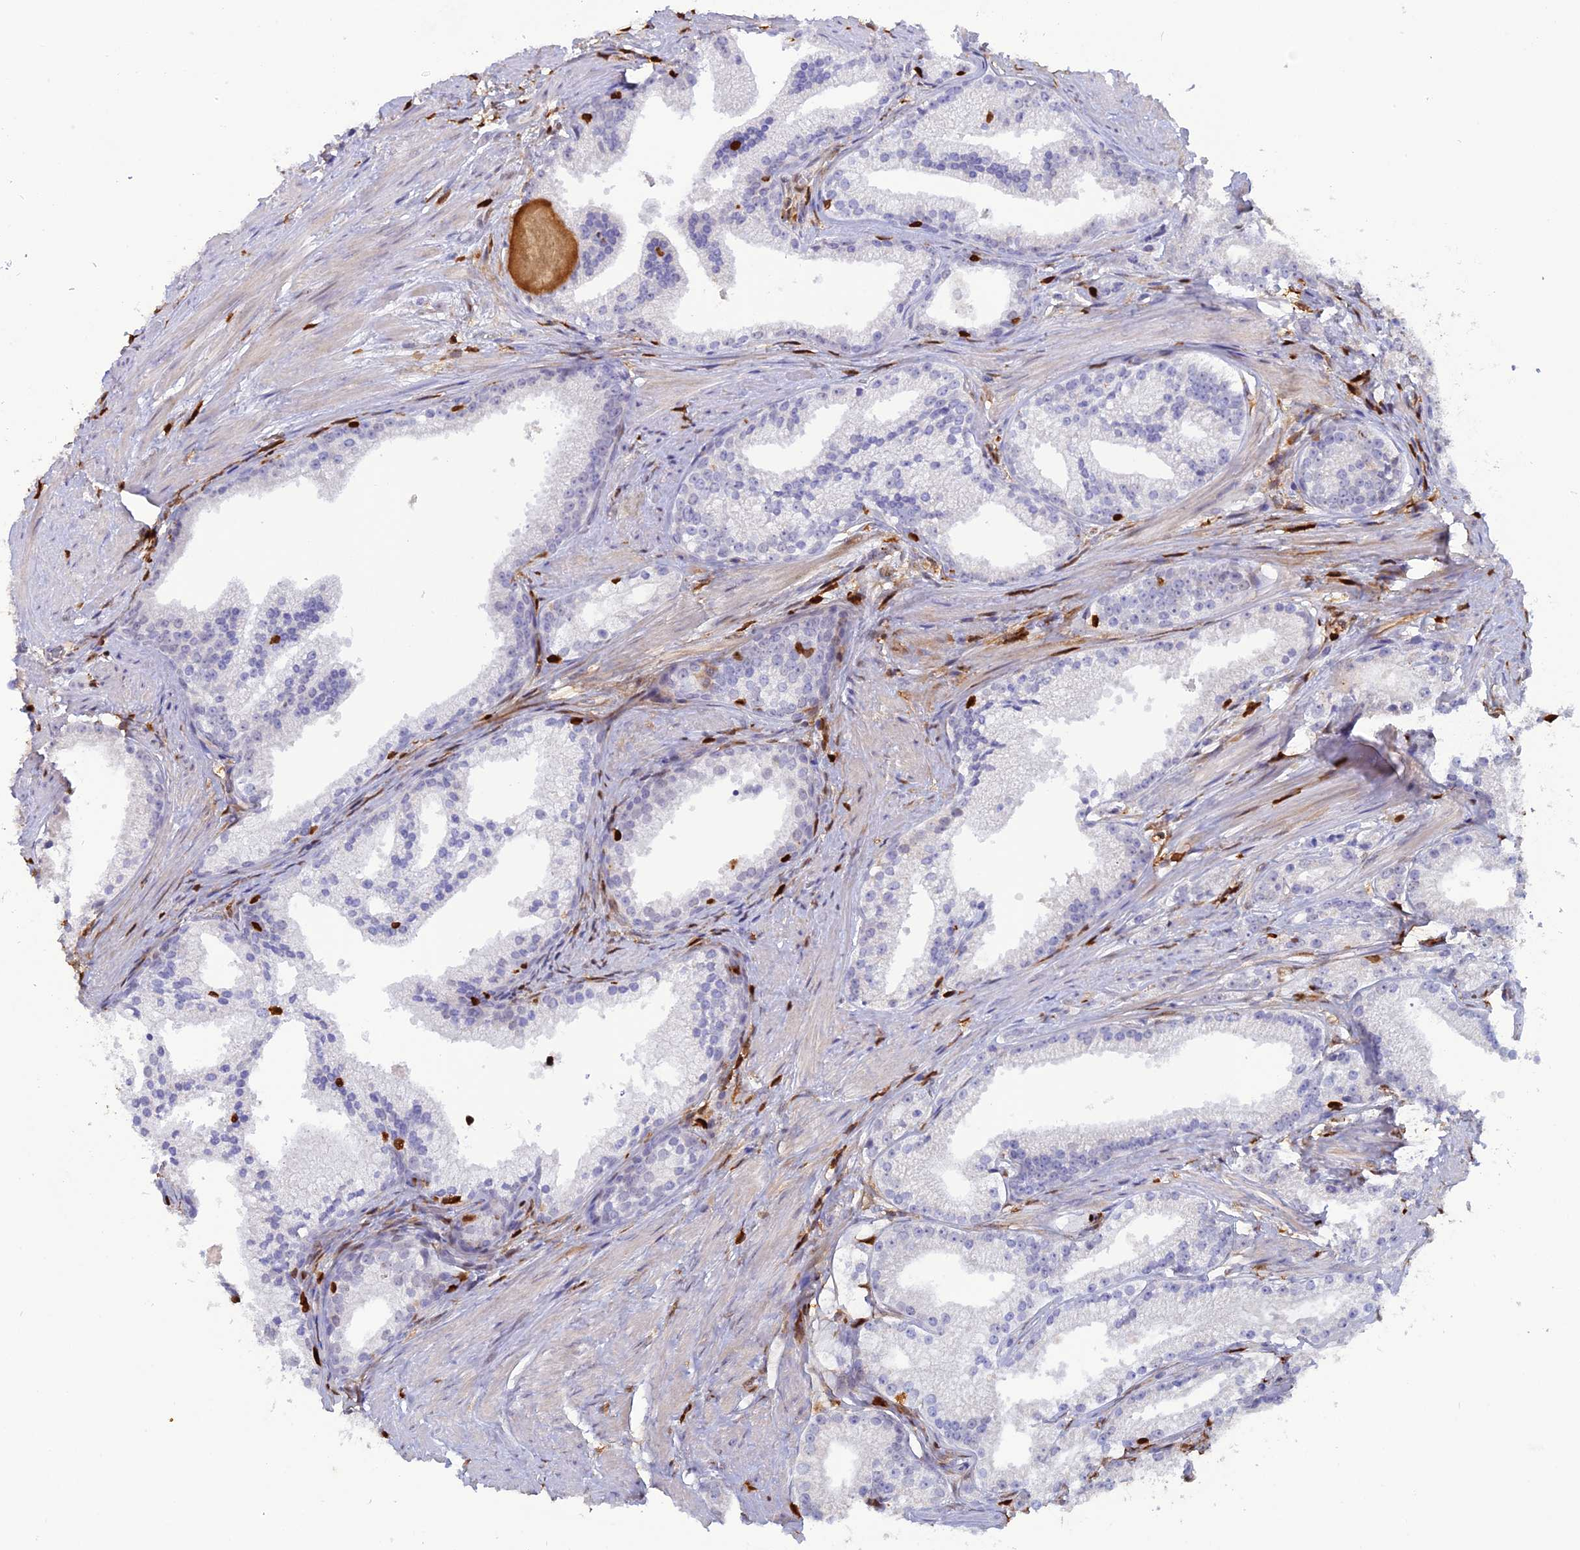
{"staining": {"intensity": "negative", "quantity": "none", "location": "none"}, "tissue": "prostate cancer", "cell_type": "Tumor cells", "image_type": "cancer", "snomed": [{"axis": "morphology", "description": "Adenocarcinoma, Low grade"}, {"axis": "topography", "description": "Prostate"}], "caption": "IHC of human prostate cancer displays no staining in tumor cells. (DAB (3,3'-diaminobenzidine) immunohistochemistry (IHC) with hematoxylin counter stain).", "gene": "PGBD4", "patient": {"sex": "male", "age": 57}}